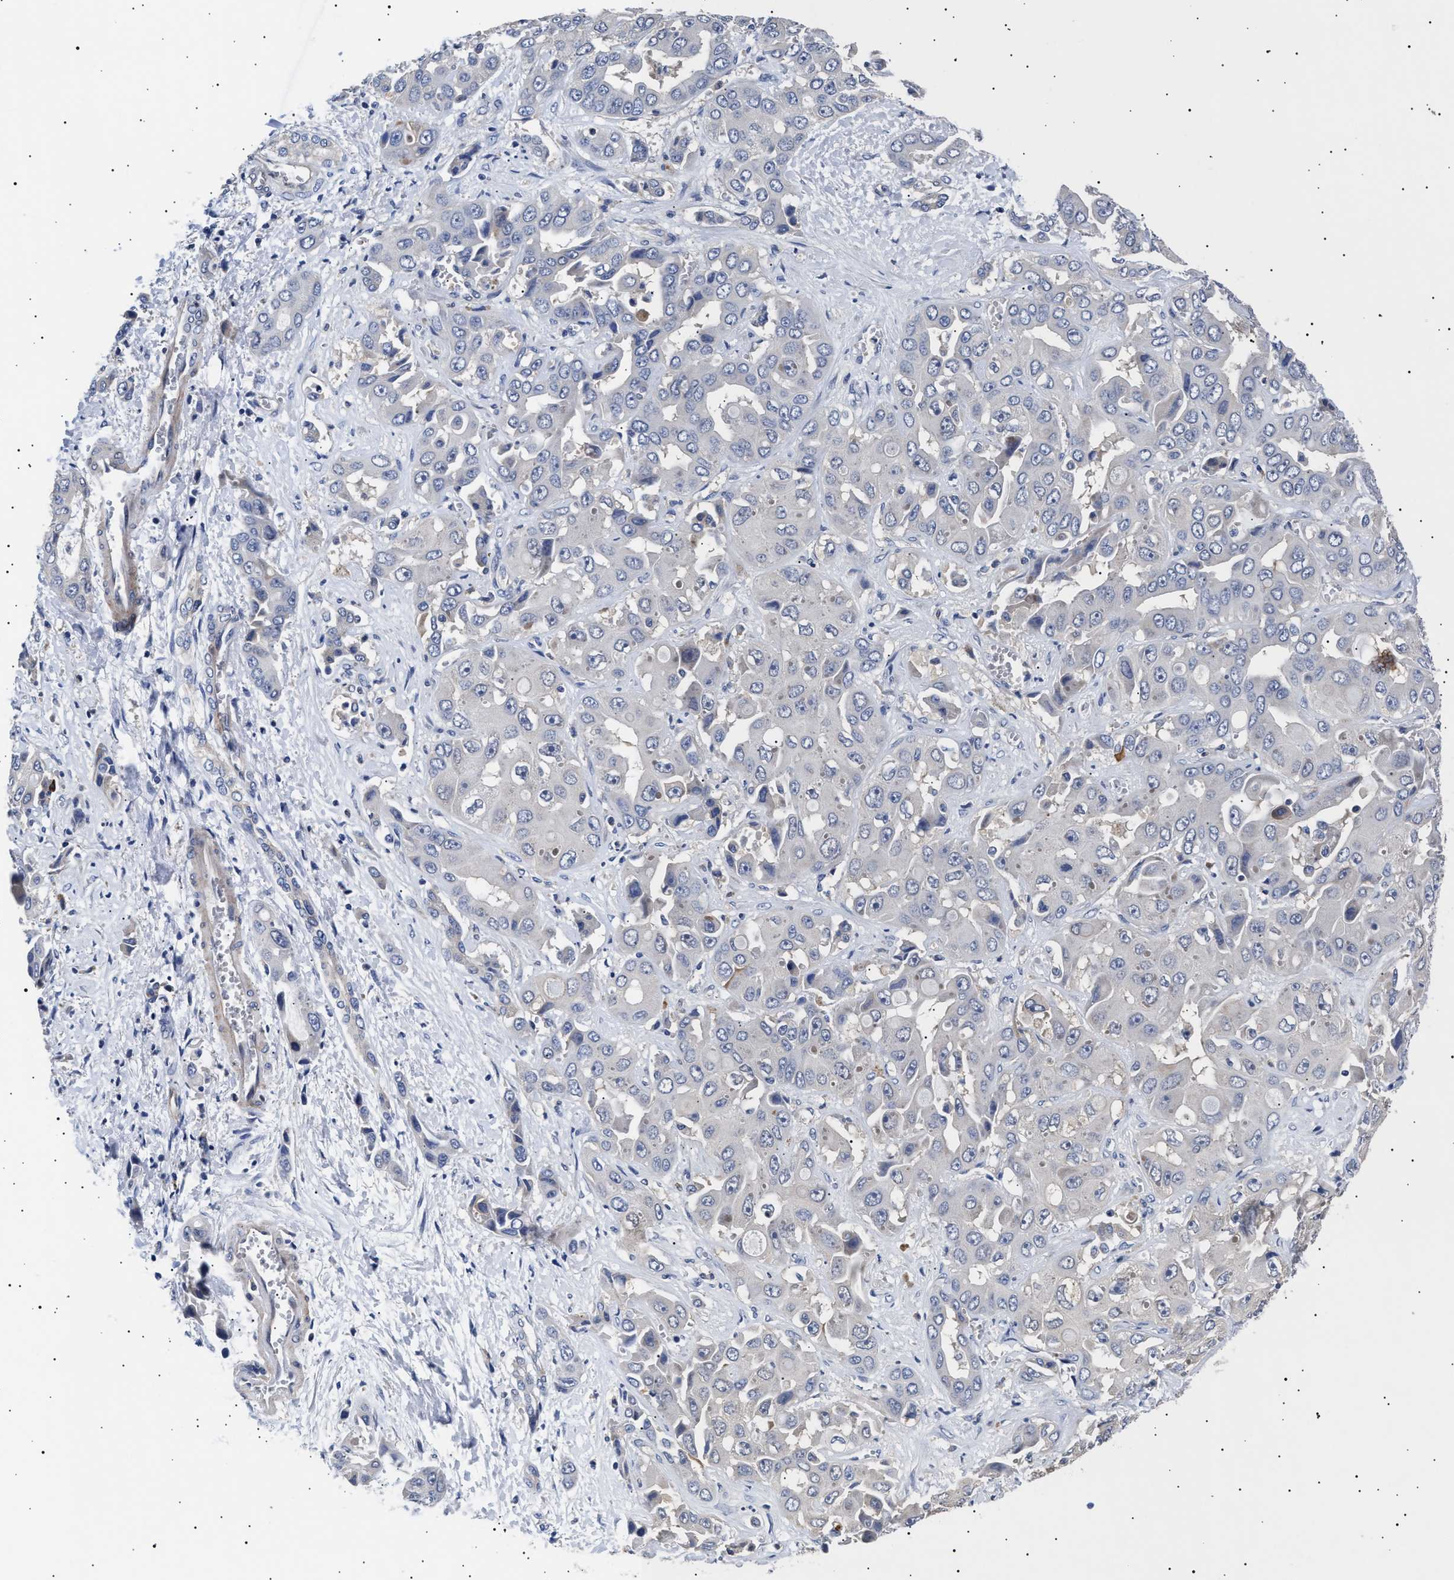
{"staining": {"intensity": "negative", "quantity": "none", "location": "none"}, "tissue": "liver cancer", "cell_type": "Tumor cells", "image_type": "cancer", "snomed": [{"axis": "morphology", "description": "Cholangiocarcinoma"}, {"axis": "topography", "description": "Liver"}], "caption": "An IHC micrograph of liver cancer is shown. There is no staining in tumor cells of liver cancer.", "gene": "HEMGN", "patient": {"sex": "female", "age": 52}}